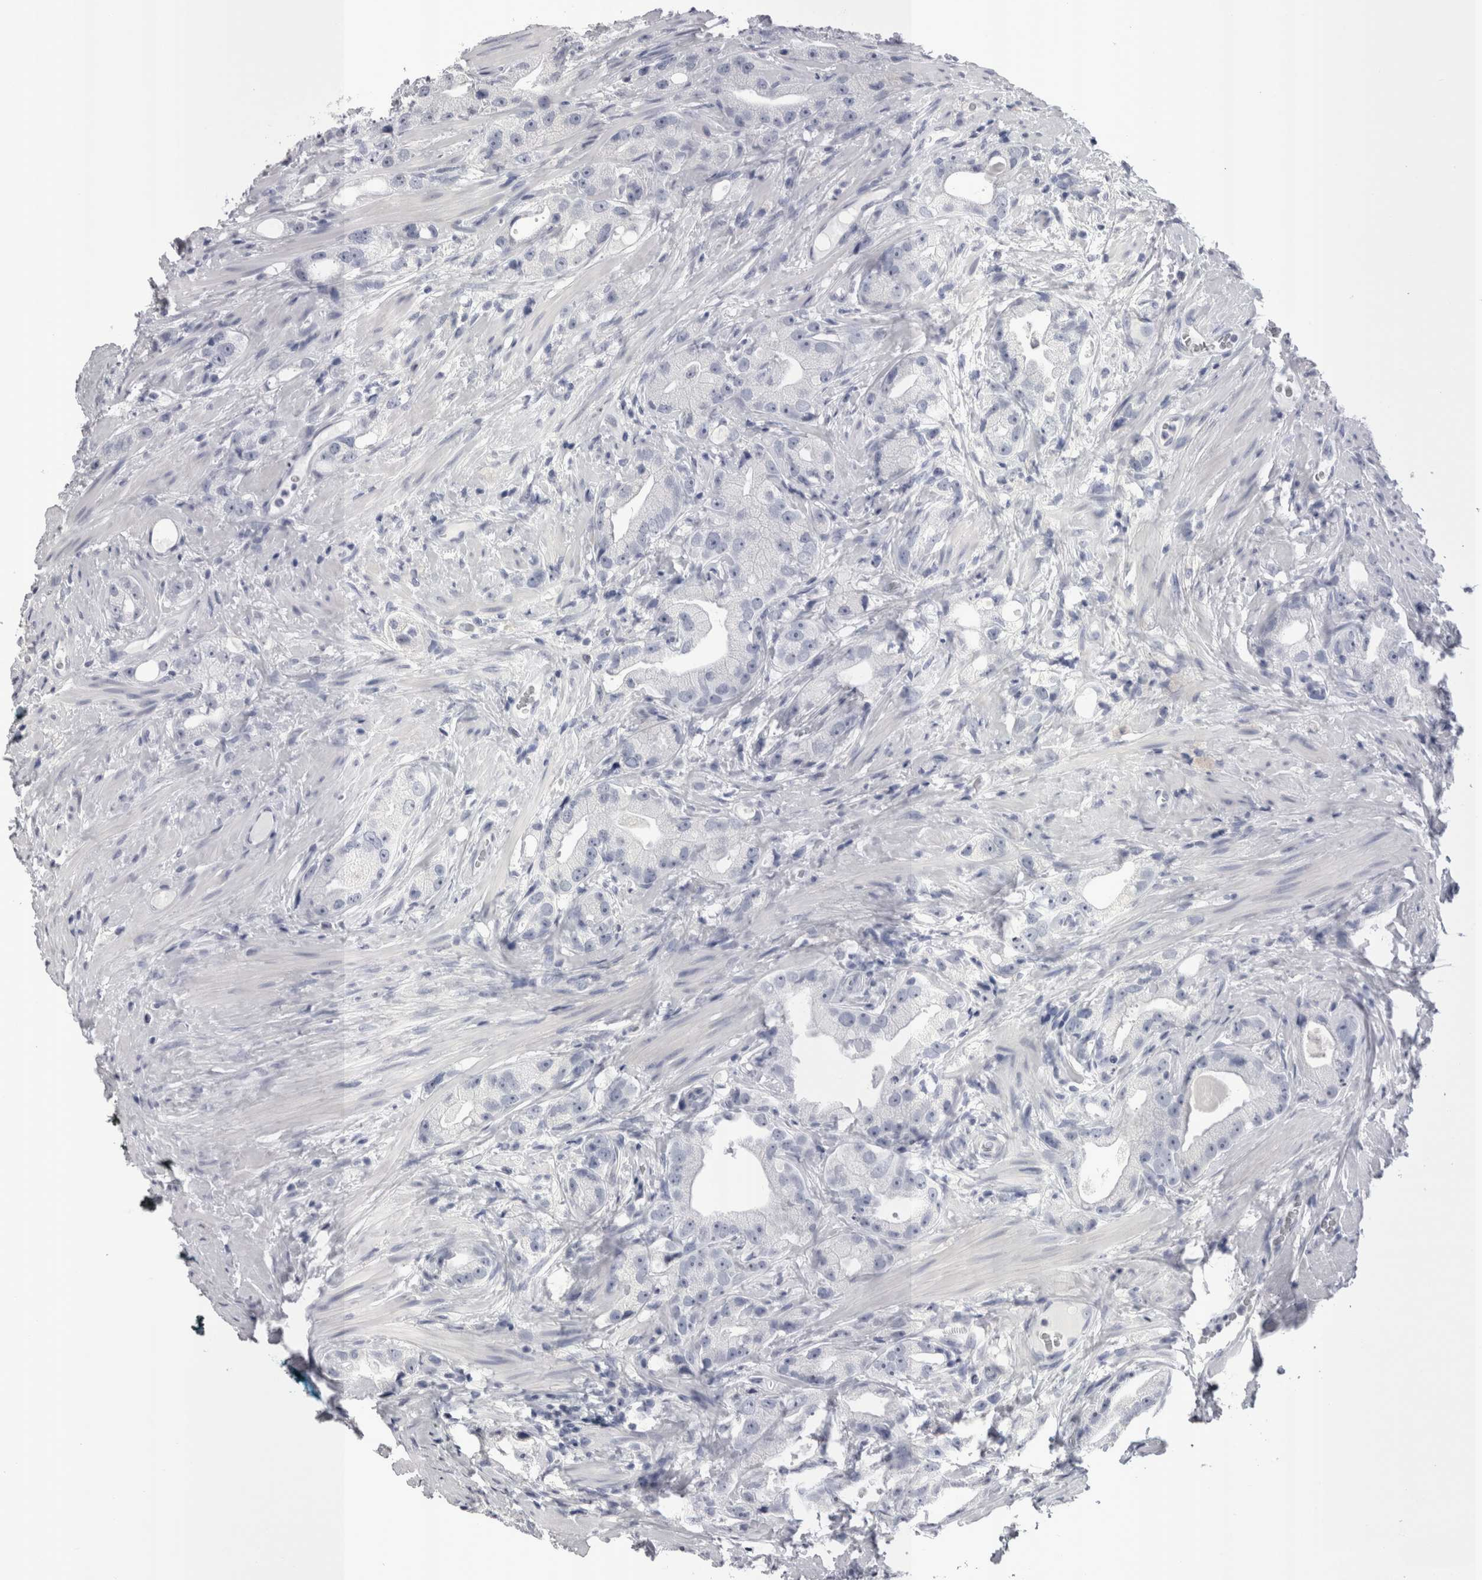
{"staining": {"intensity": "negative", "quantity": "none", "location": "none"}, "tissue": "prostate cancer", "cell_type": "Tumor cells", "image_type": "cancer", "snomed": [{"axis": "morphology", "description": "Adenocarcinoma, High grade"}, {"axis": "topography", "description": "Prostate"}], "caption": "An image of prostate cancer (adenocarcinoma (high-grade)) stained for a protein demonstrates no brown staining in tumor cells.", "gene": "PWP2", "patient": {"sex": "male", "age": 63}}